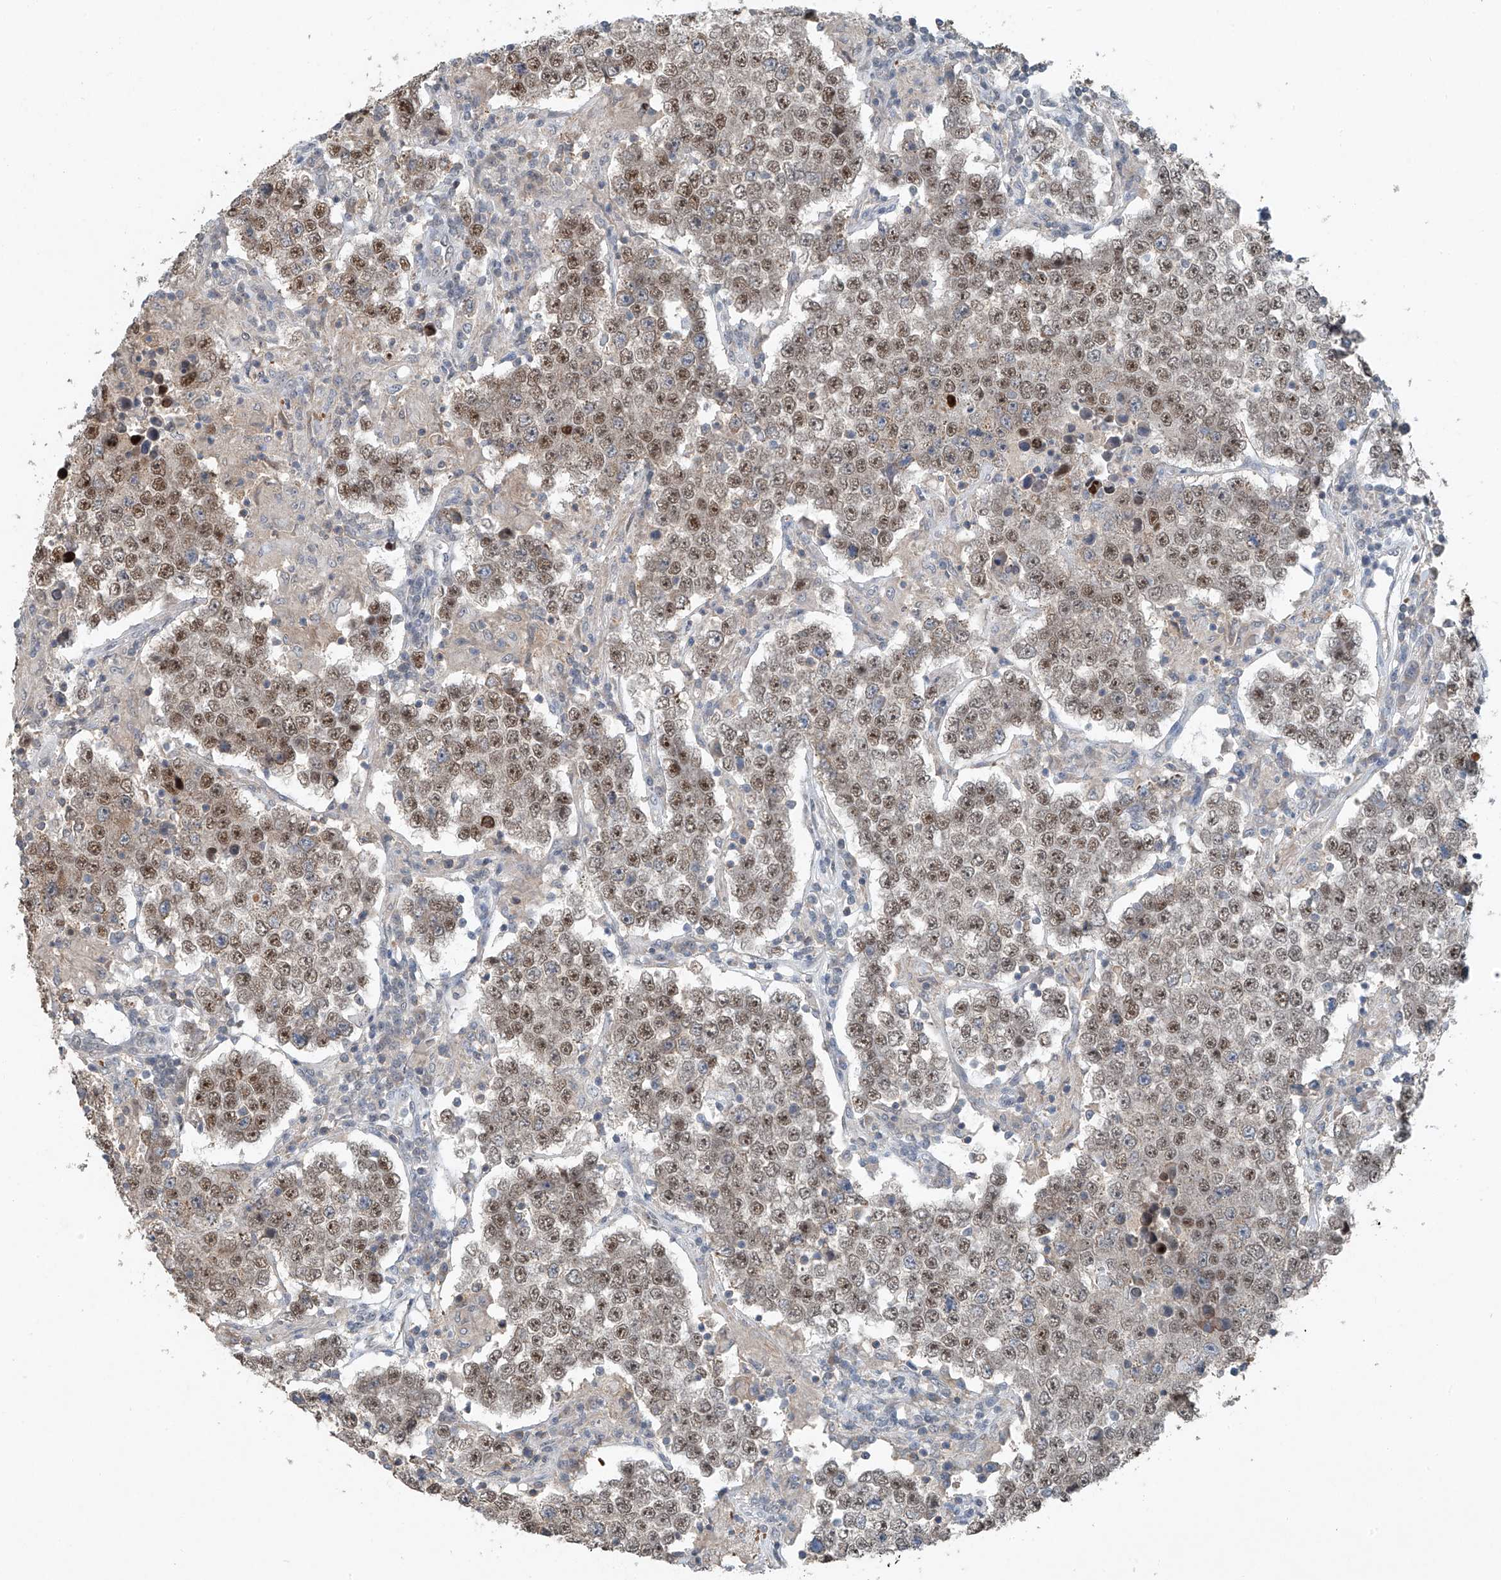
{"staining": {"intensity": "moderate", "quantity": ">75%", "location": "nuclear"}, "tissue": "testis cancer", "cell_type": "Tumor cells", "image_type": "cancer", "snomed": [{"axis": "morphology", "description": "Normal tissue, NOS"}, {"axis": "morphology", "description": "Urothelial carcinoma, High grade"}, {"axis": "morphology", "description": "Seminoma, NOS"}, {"axis": "morphology", "description": "Carcinoma, Embryonal, NOS"}, {"axis": "topography", "description": "Urinary bladder"}, {"axis": "topography", "description": "Testis"}], "caption": "Protein staining of testis cancer tissue shows moderate nuclear positivity in about >75% of tumor cells.", "gene": "TAF8", "patient": {"sex": "male", "age": 41}}